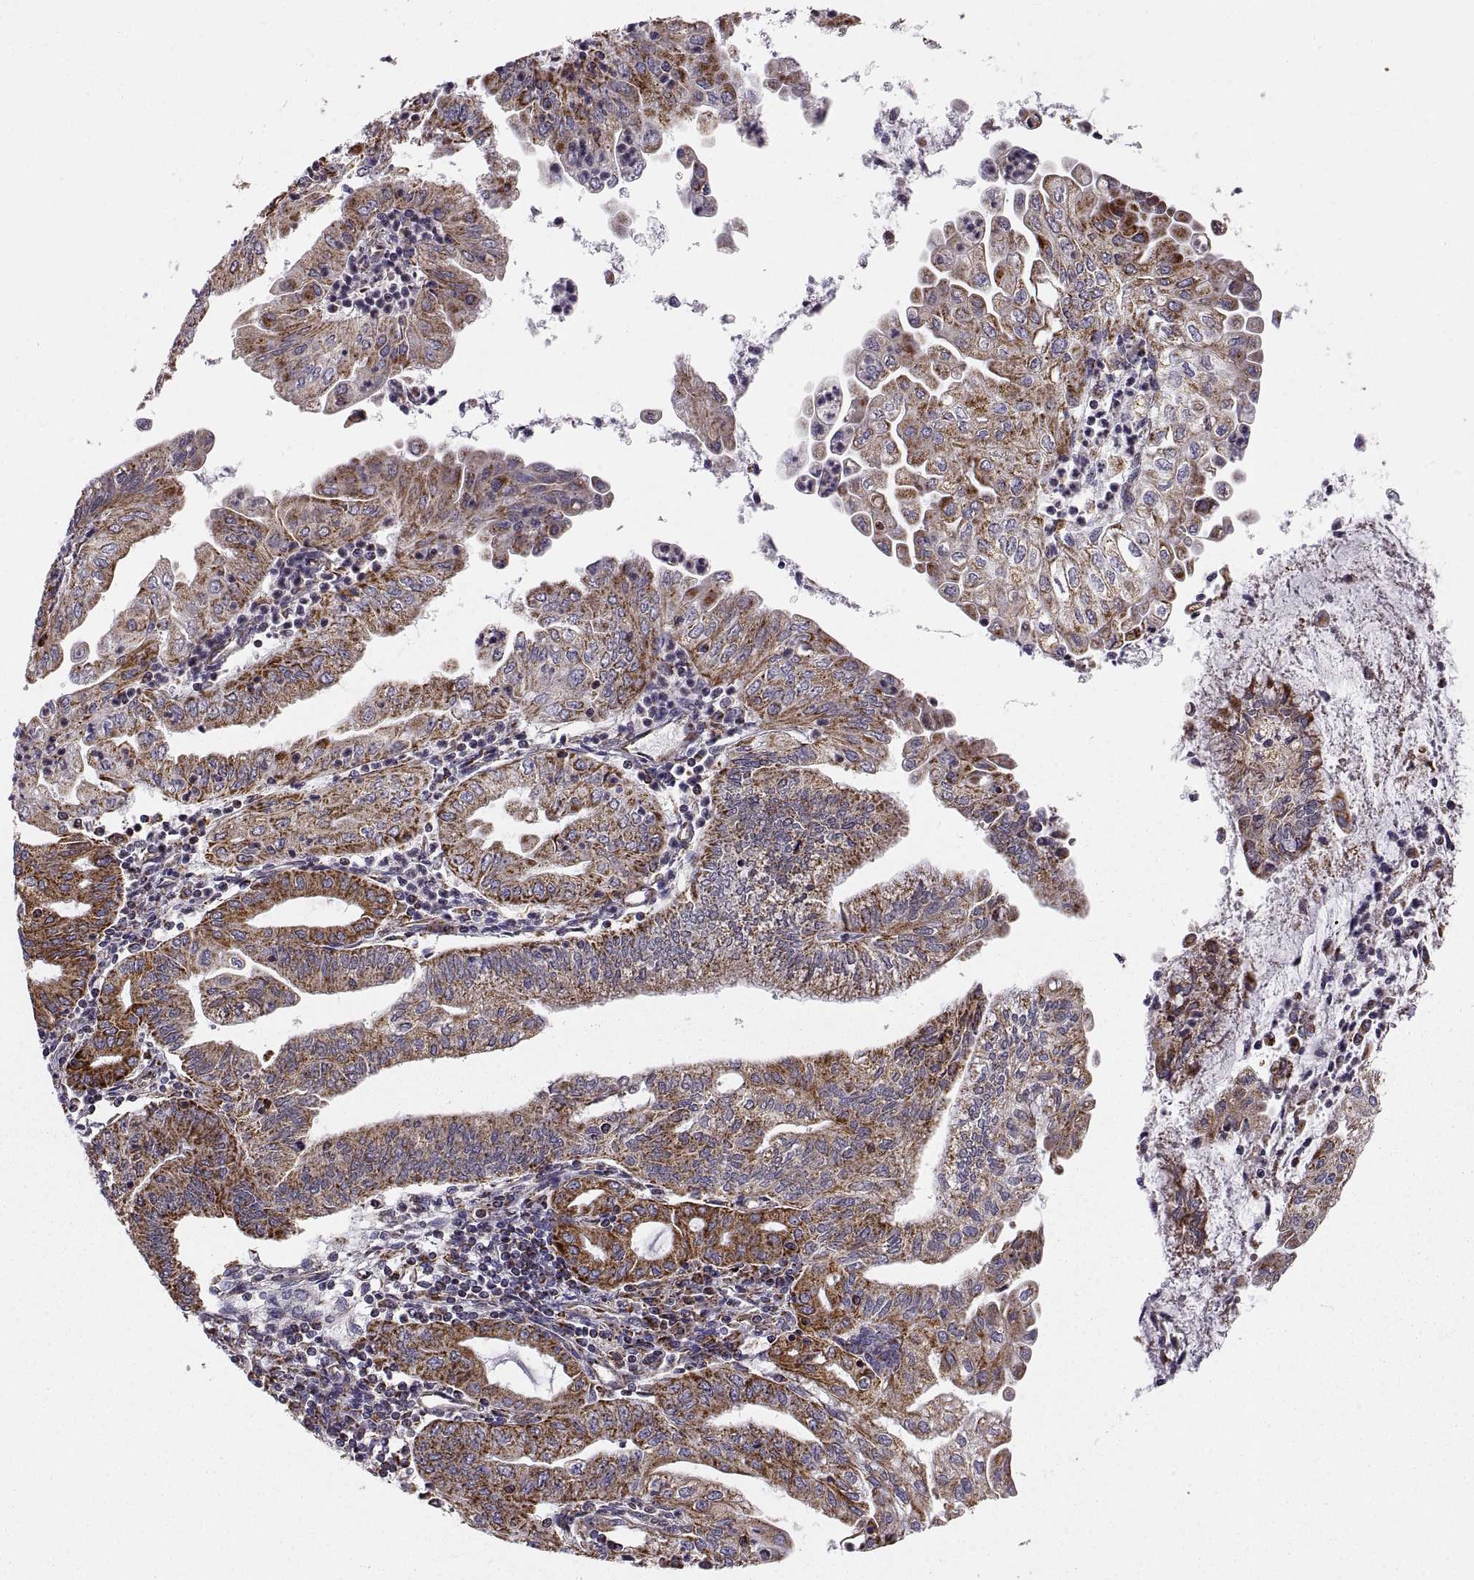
{"staining": {"intensity": "strong", "quantity": ">75%", "location": "cytoplasmic/membranous"}, "tissue": "endometrial cancer", "cell_type": "Tumor cells", "image_type": "cancer", "snomed": [{"axis": "morphology", "description": "Adenocarcinoma, NOS"}, {"axis": "topography", "description": "Endometrium"}], "caption": "Human adenocarcinoma (endometrial) stained for a protein (brown) exhibits strong cytoplasmic/membranous positive staining in approximately >75% of tumor cells.", "gene": "ARSD", "patient": {"sex": "female", "age": 55}}